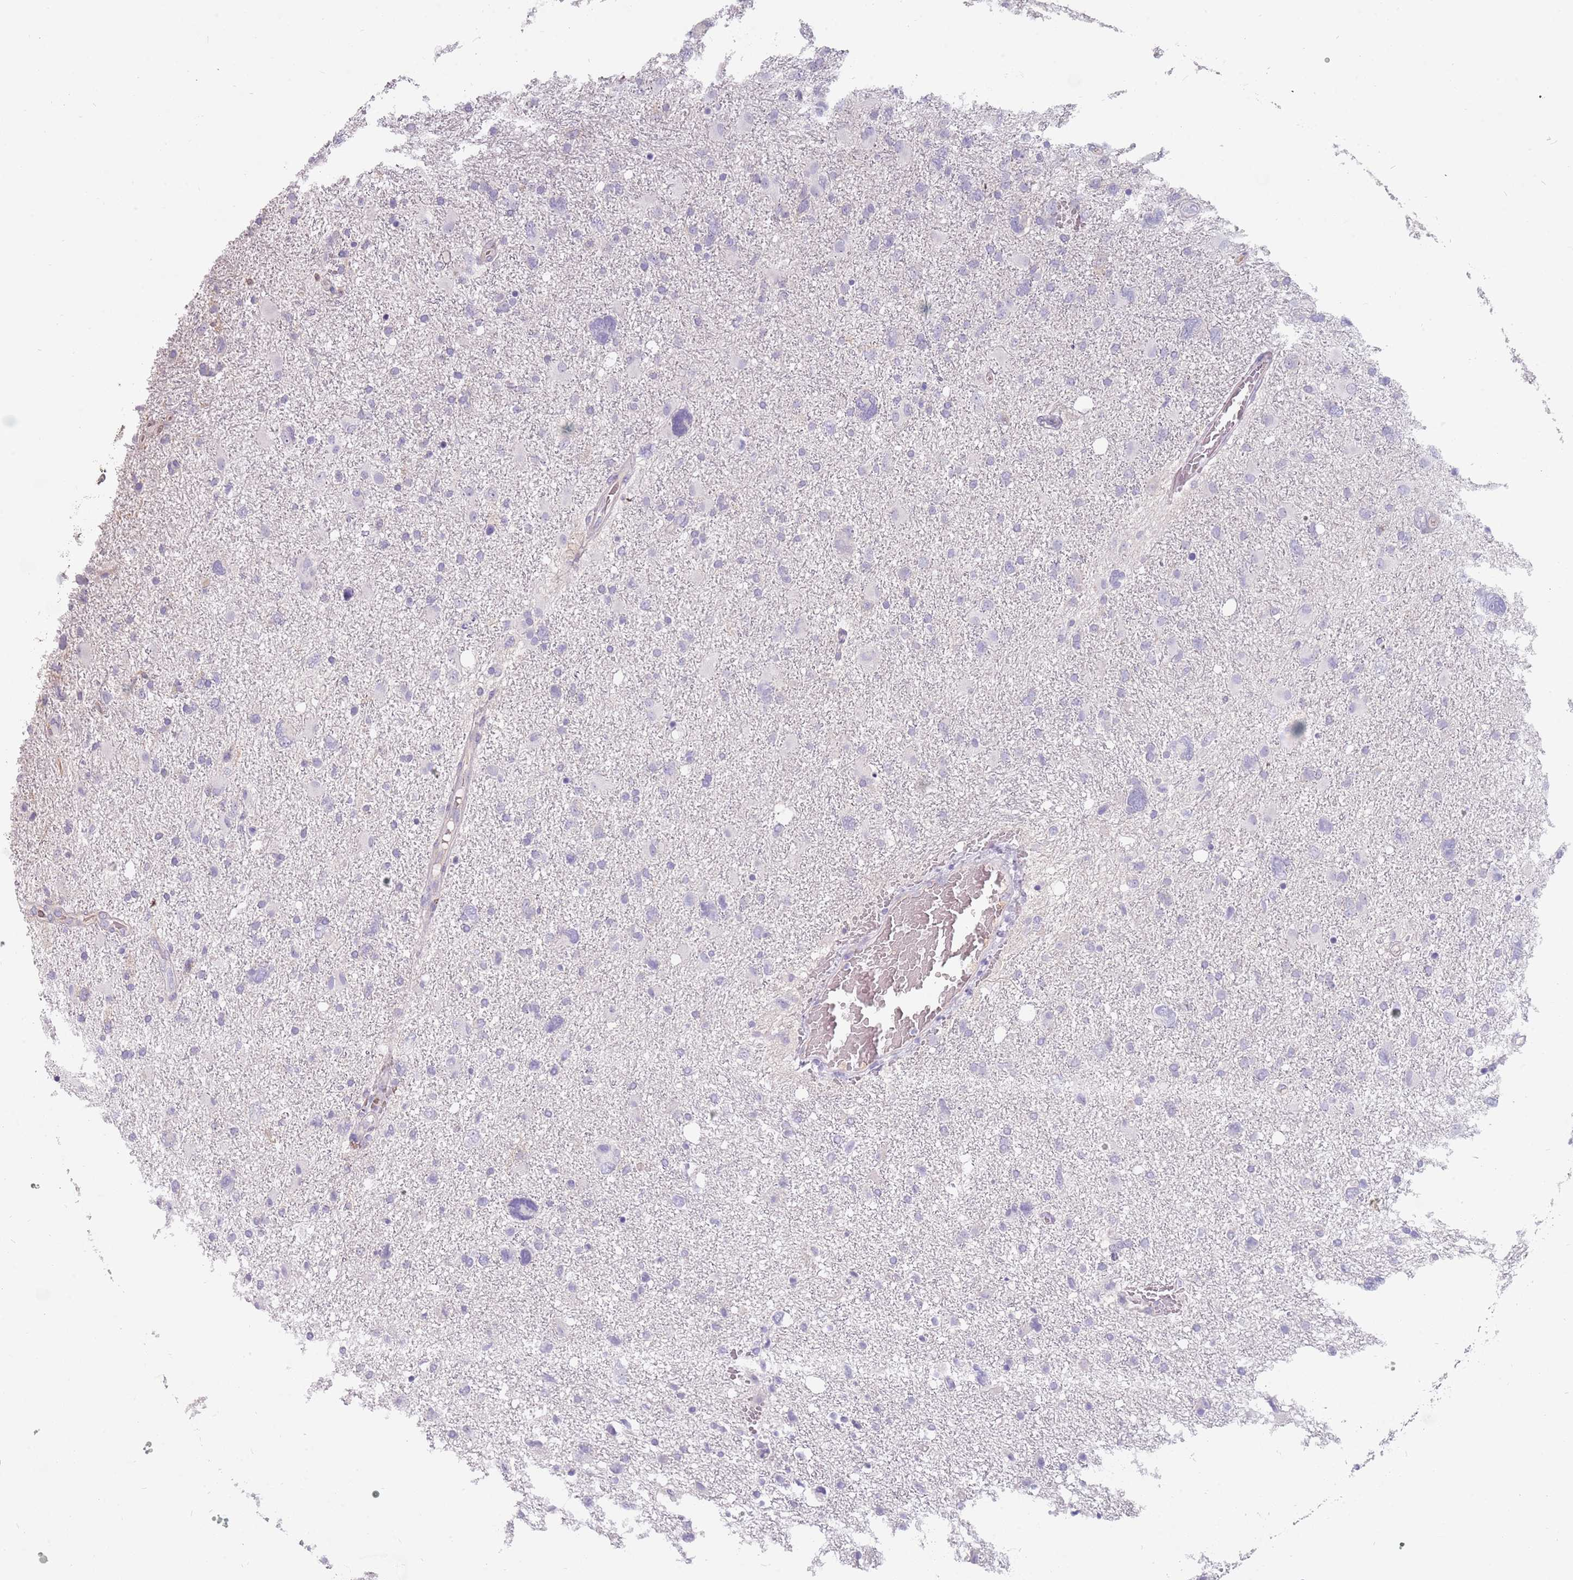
{"staining": {"intensity": "negative", "quantity": "none", "location": "none"}, "tissue": "glioma", "cell_type": "Tumor cells", "image_type": "cancer", "snomed": [{"axis": "morphology", "description": "Glioma, malignant, High grade"}, {"axis": "topography", "description": "Brain"}], "caption": "Tumor cells are negative for protein expression in human glioma.", "gene": "DDX4", "patient": {"sex": "male", "age": 61}}